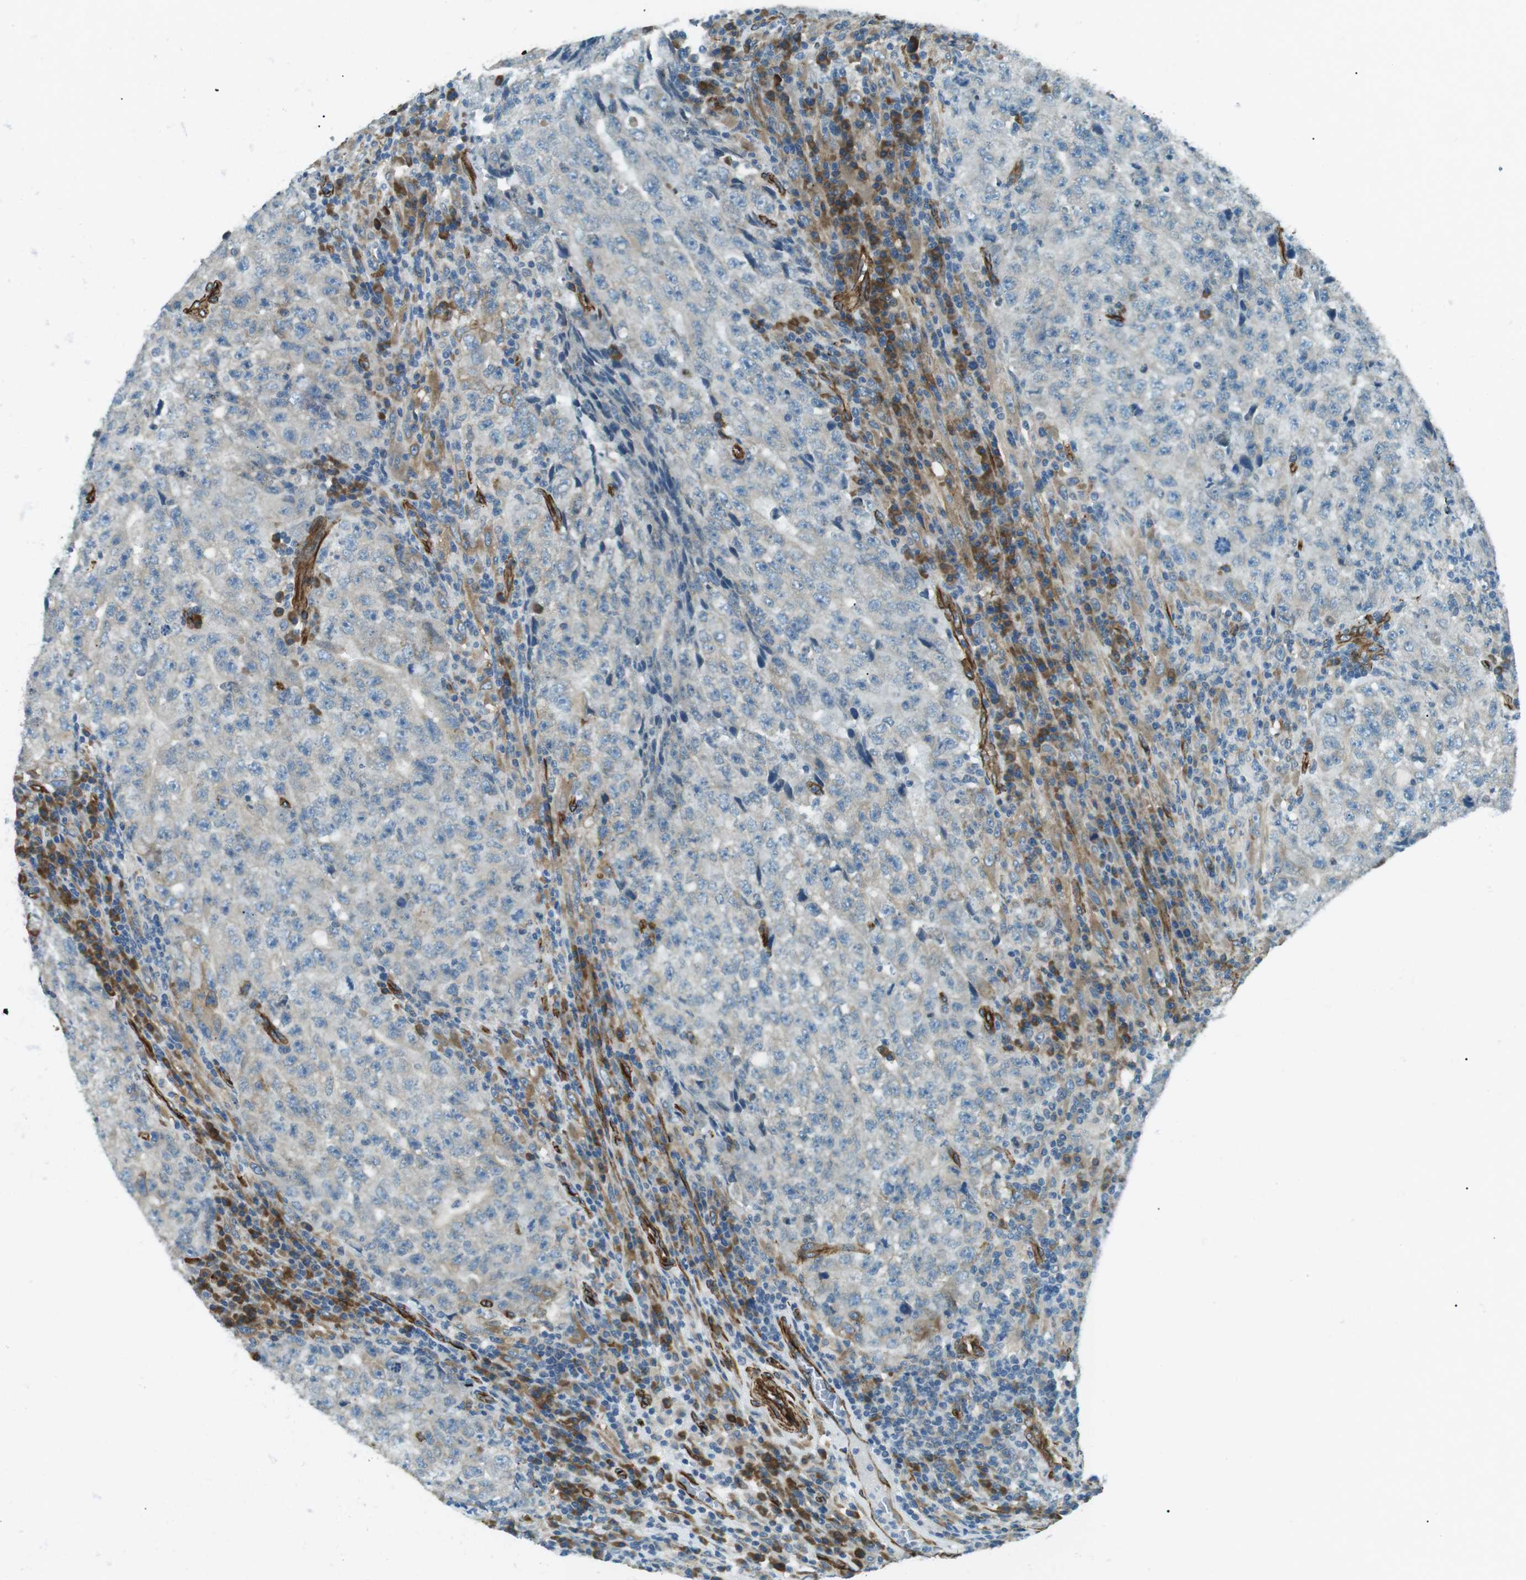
{"staining": {"intensity": "negative", "quantity": "none", "location": "none"}, "tissue": "testis cancer", "cell_type": "Tumor cells", "image_type": "cancer", "snomed": [{"axis": "morphology", "description": "Necrosis, NOS"}, {"axis": "morphology", "description": "Carcinoma, Embryonal, NOS"}, {"axis": "topography", "description": "Testis"}], "caption": "IHC image of neoplastic tissue: testis embryonal carcinoma stained with DAB reveals no significant protein positivity in tumor cells.", "gene": "ODR4", "patient": {"sex": "male", "age": 19}}